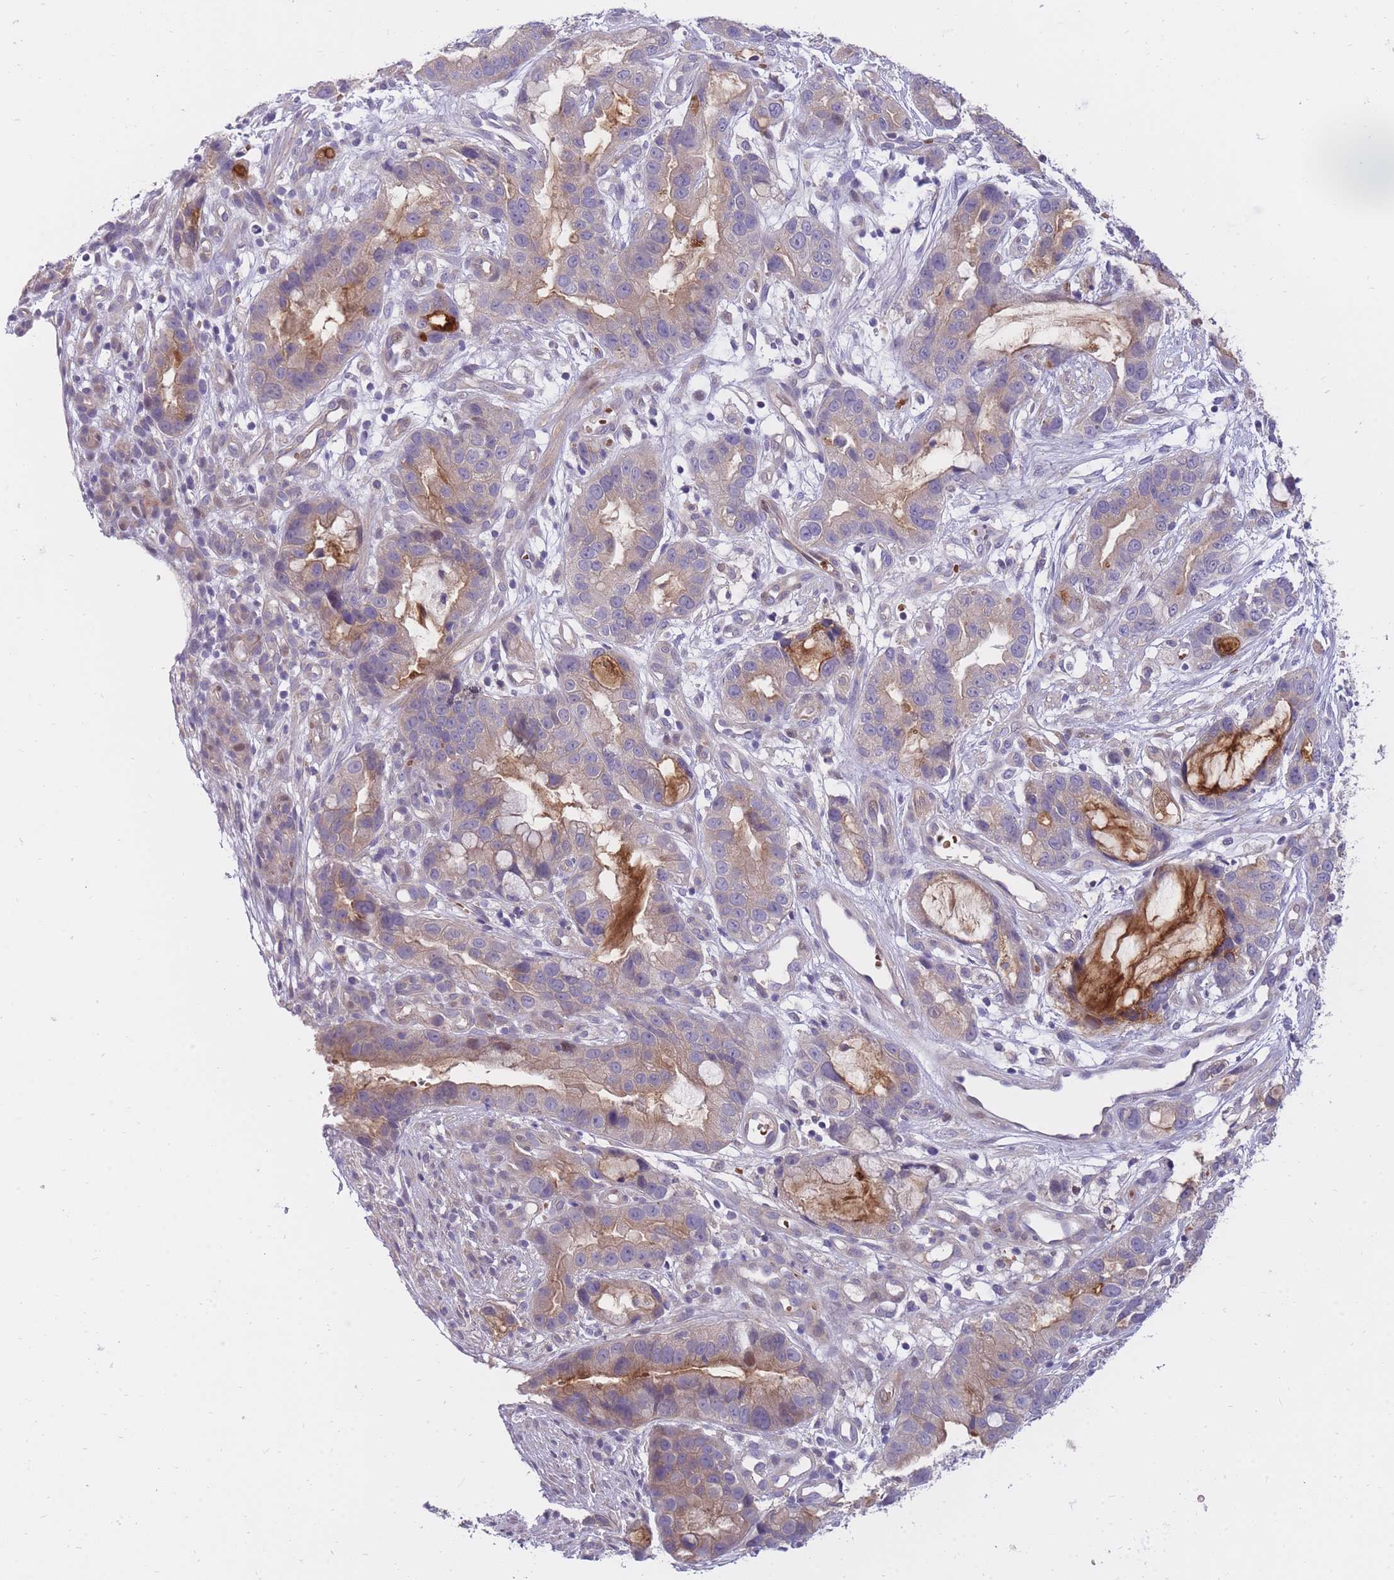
{"staining": {"intensity": "weak", "quantity": "25%-75%", "location": "cytoplasmic/membranous"}, "tissue": "stomach cancer", "cell_type": "Tumor cells", "image_type": "cancer", "snomed": [{"axis": "morphology", "description": "Adenocarcinoma, NOS"}, {"axis": "topography", "description": "Stomach"}], "caption": "Immunohistochemical staining of human adenocarcinoma (stomach) demonstrates low levels of weak cytoplasmic/membranous staining in about 25%-75% of tumor cells.", "gene": "CRYGN", "patient": {"sex": "male", "age": 55}}